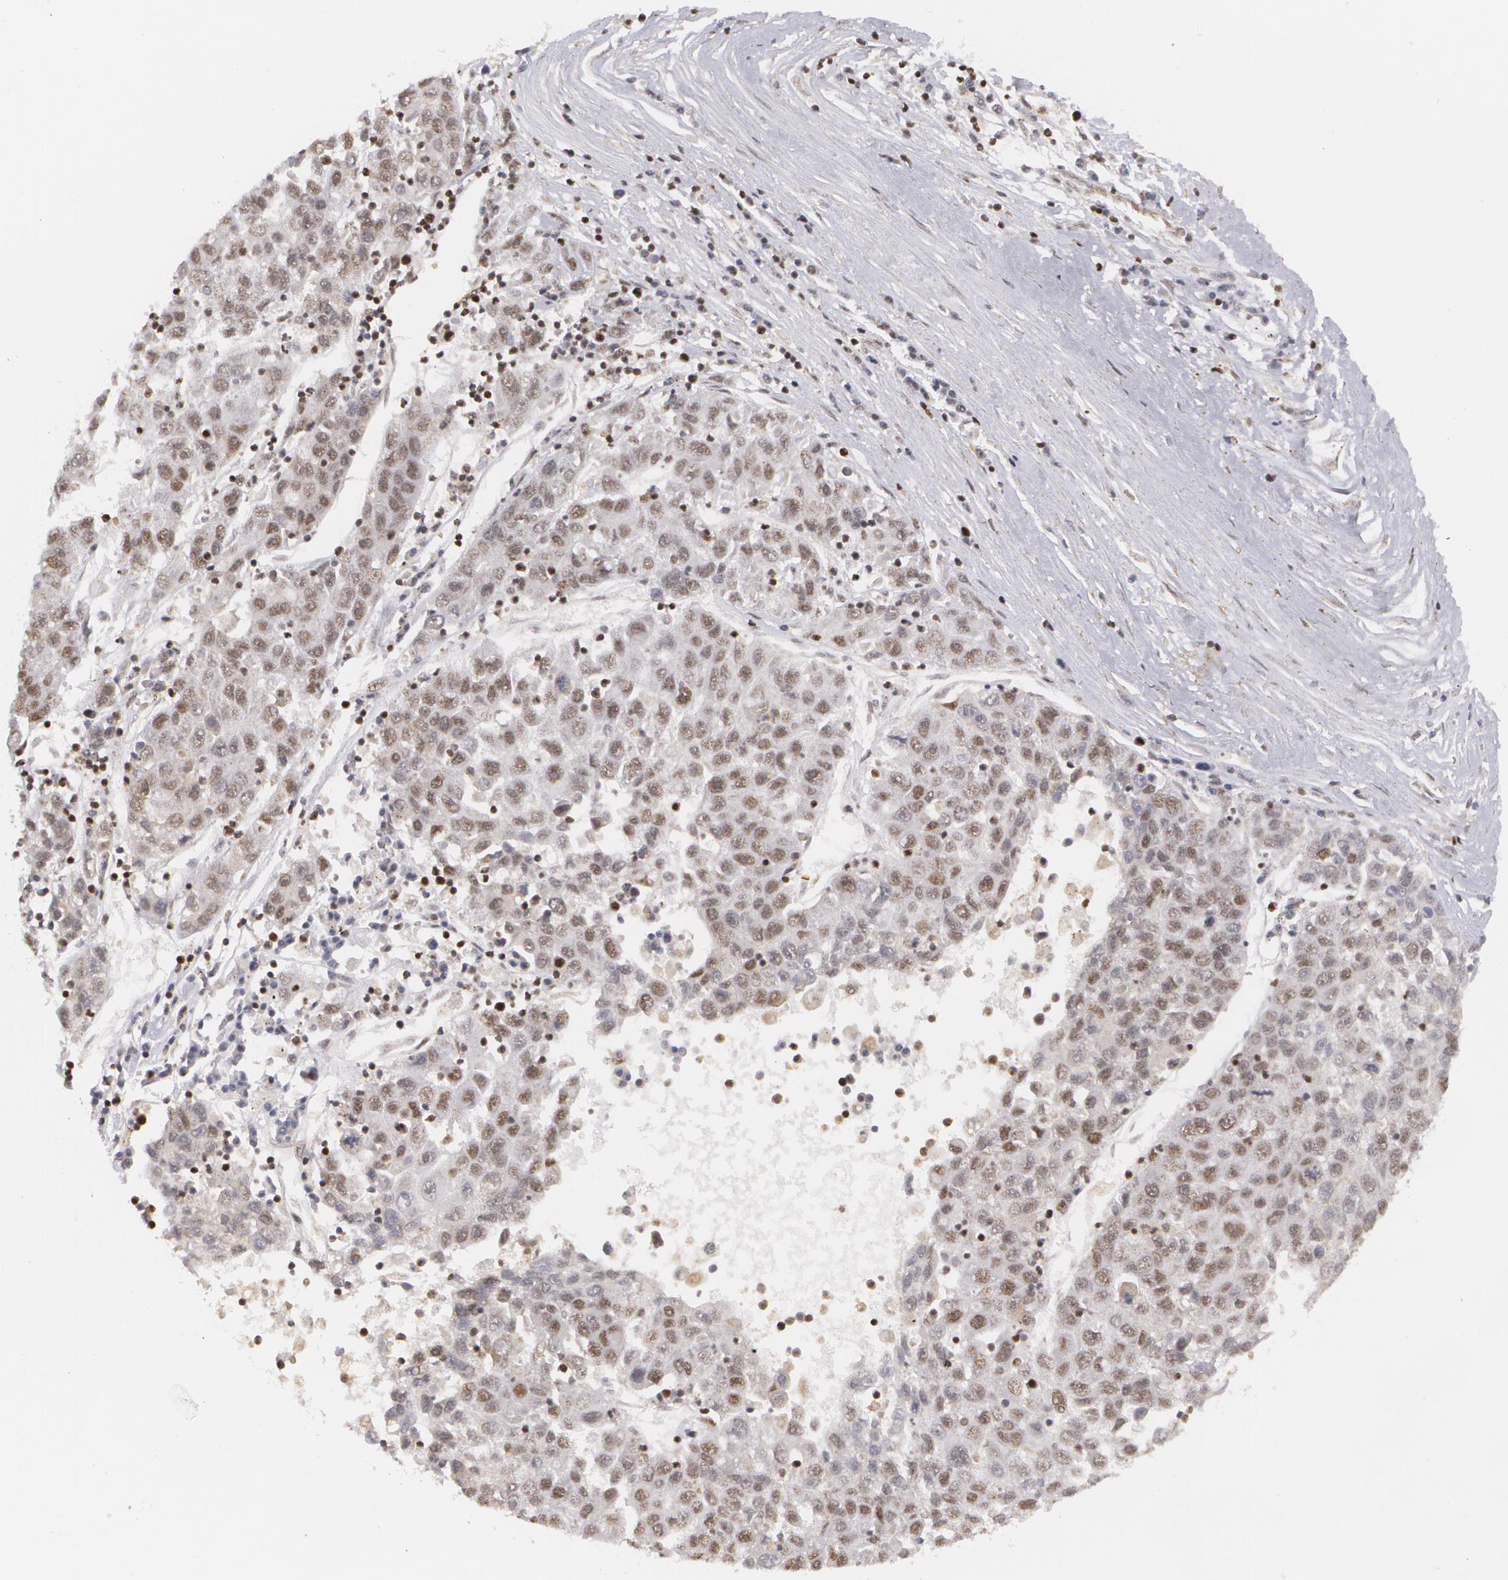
{"staining": {"intensity": "weak", "quantity": "25%-75%", "location": "nuclear"}, "tissue": "liver cancer", "cell_type": "Tumor cells", "image_type": "cancer", "snomed": [{"axis": "morphology", "description": "Carcinoma, Hepatocellular, NOS"}, {"axis": "topography", "description": "Liver"}], "caption": "DAB immunohistochemical staining of human liver cancer displays weak nuclear protein expression in approximately 25%-75% of tumor cells.", "gene": "MXD1", "patient": {"sex": "male", "age": 49}}